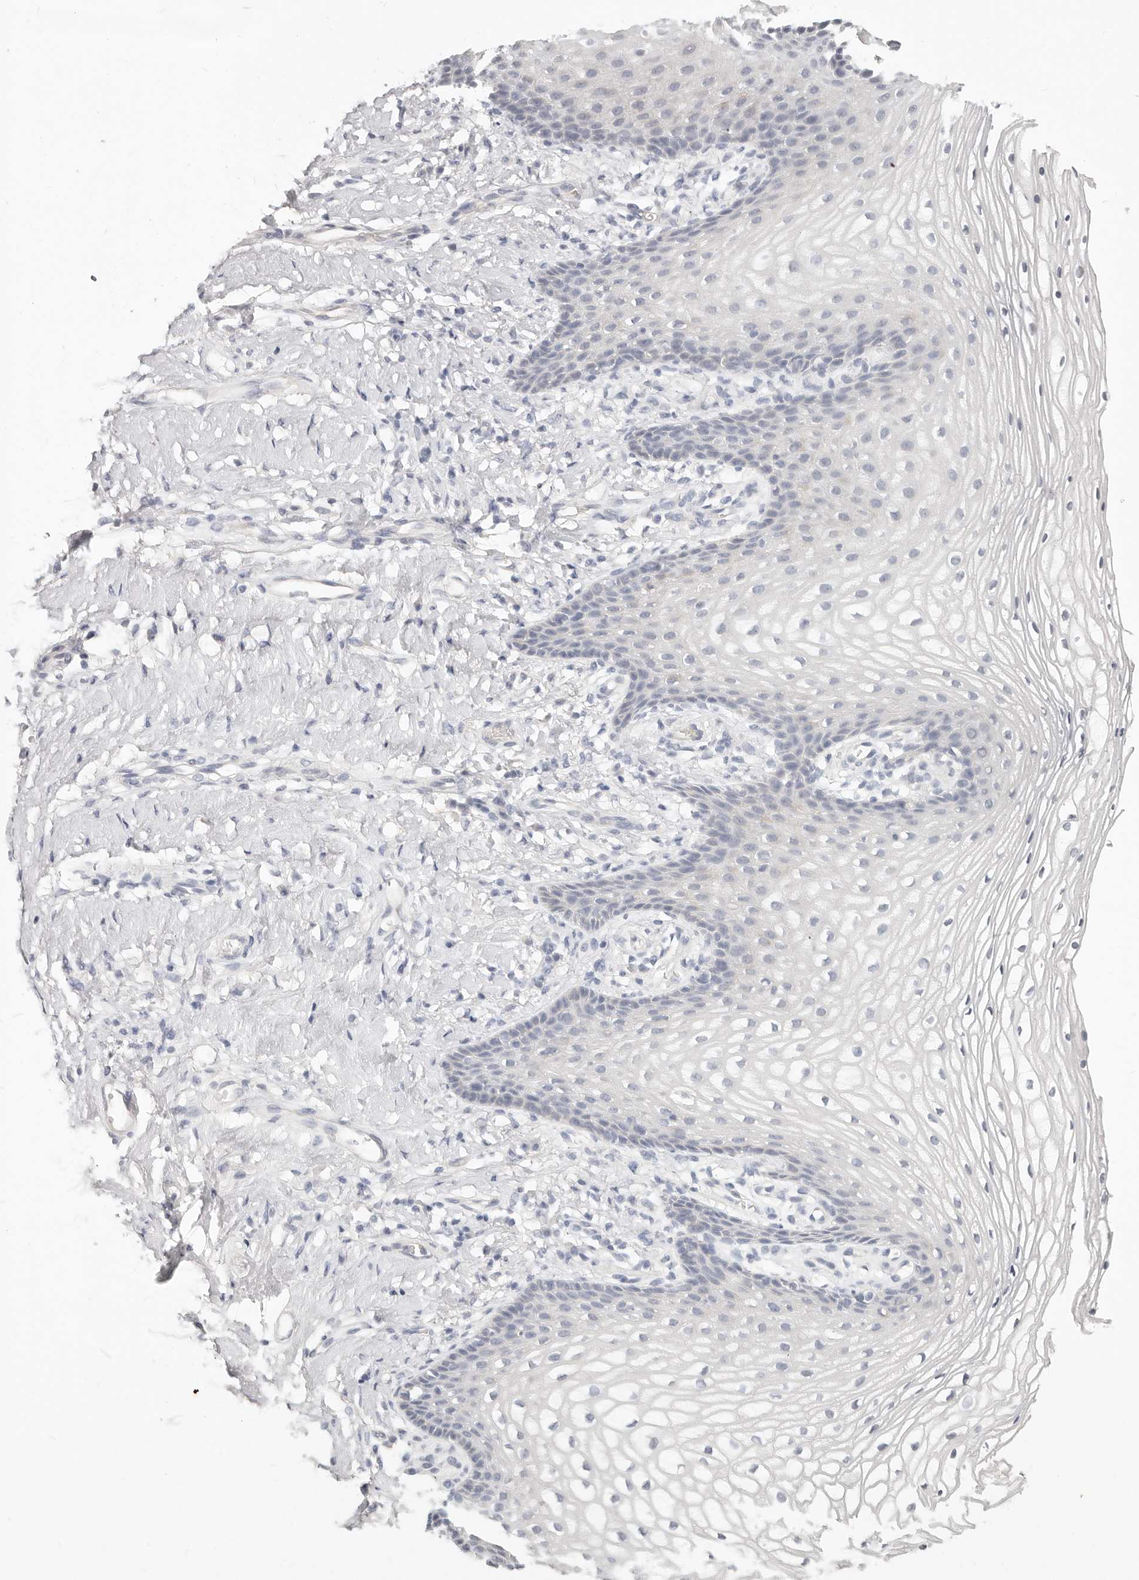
{"staining": {"intensity": "negative", "quantity": "none", "location": "none"}, "tissue": "vagina", "cell_type": "Squamous epithelial cells", "image_type": "normal", "snomed": [{"axis": "morphology", "description": "Normal tissue, NOS"}, {"axis": "topography", "description": "Vagina"}], "caption": "A high-resolution image shows IHC staining of unremarkable vagina, which shows no significant expression in squamous epithelial cells.", "gene": "TMEM63B", "patient": {"sex": "female", "age": 60}}